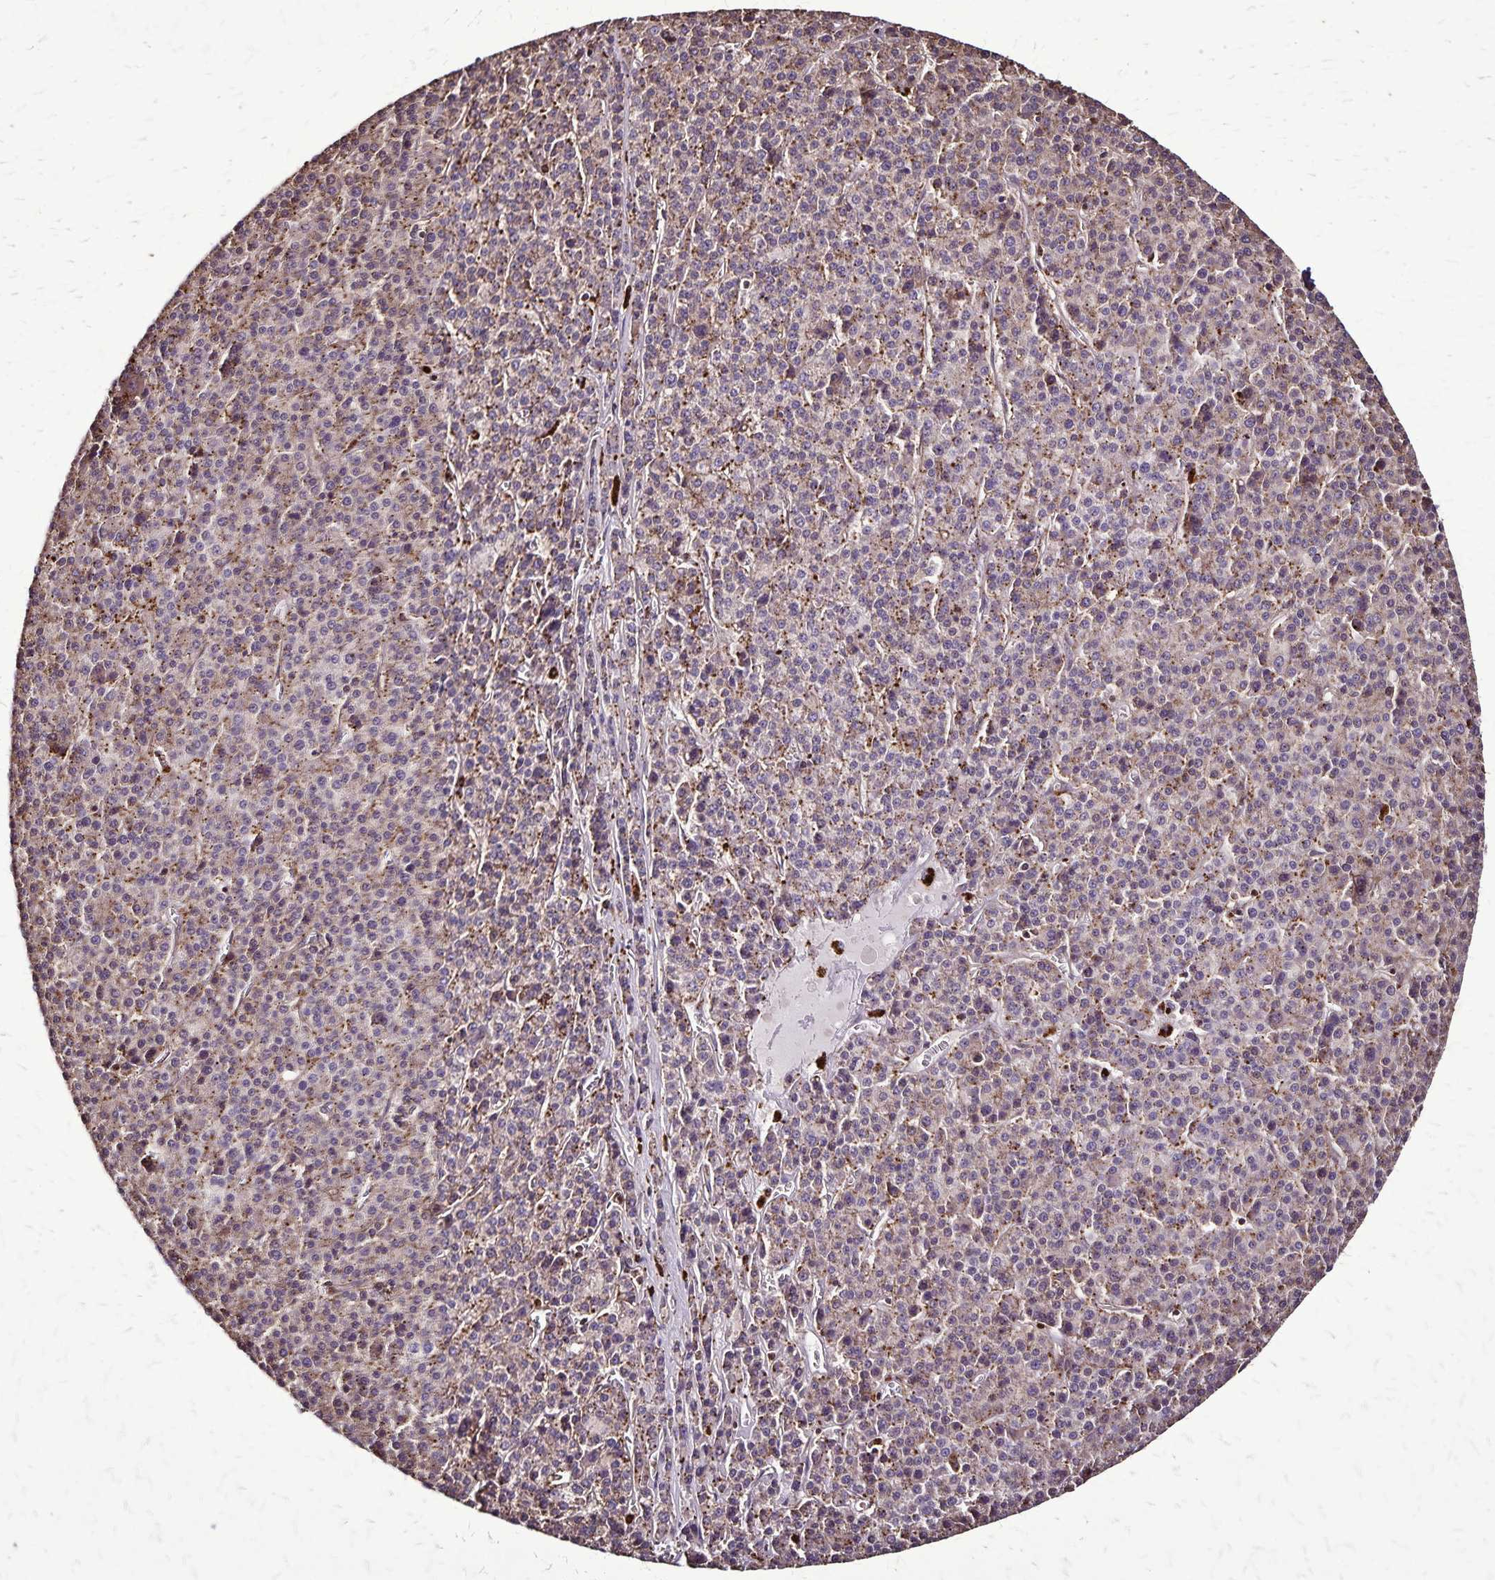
{"staining": {"intensity": "weak", "quantity": "<25%", "location": "cytoplasmic/membranous"}, "tissue": "liver cancer", "cell_type": "Tumor cells", "image_type": "cancer", "snomed": [{"axis": "morphology", "description": "Carcinoma, Hepatocellular, NOS"}, {"axis": "topography", "description": "Liver"}], "caption": "Tumor cells are negative for brown protein staining in hepatocellular carcinoma (liver).", "gene": "CHMP1B", "patient": {"sex": "female", "age": 58}}